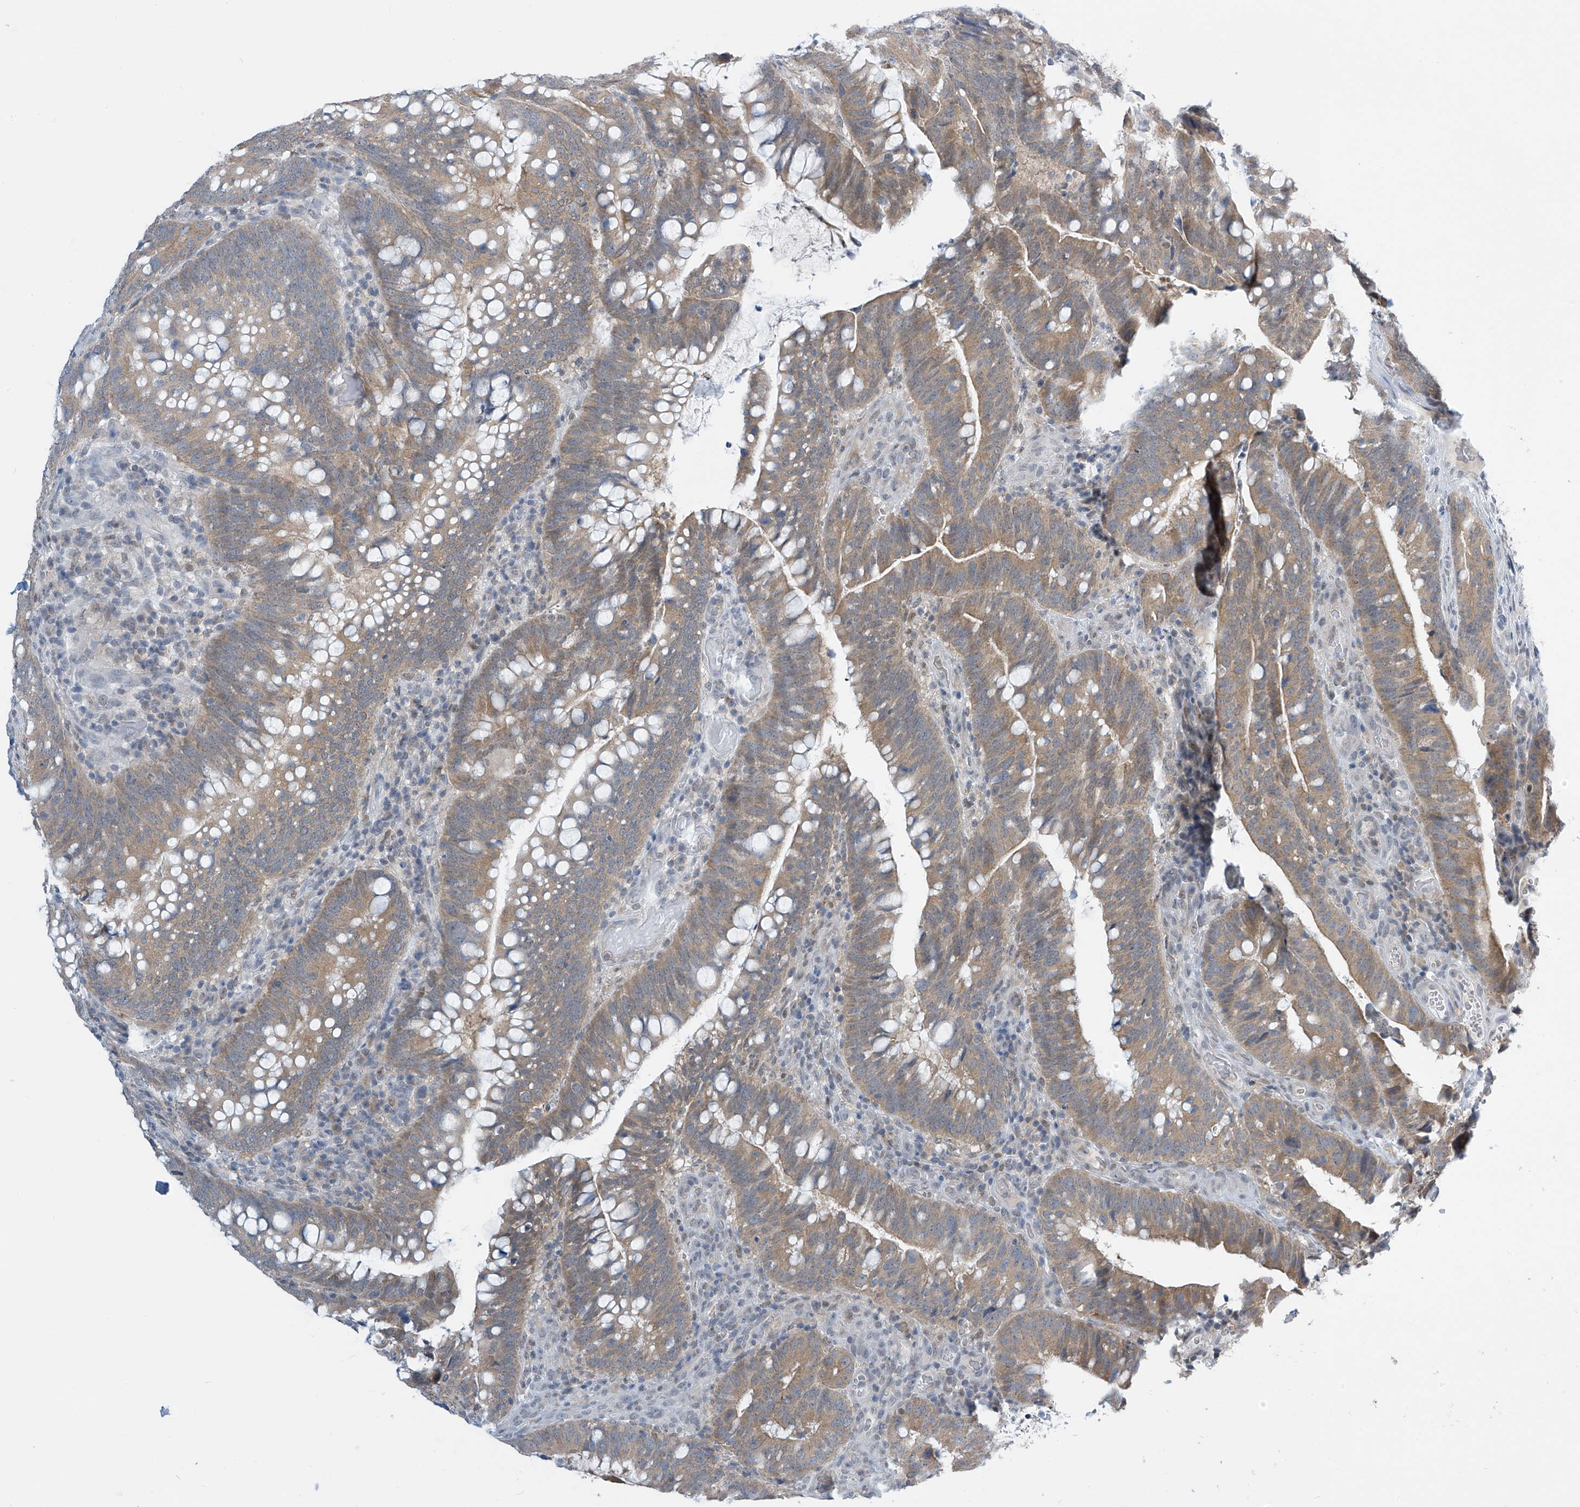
{"staining": {"intensity": "moderate", "quantity": ">75%", "location": "cytoplasmic/membranous"}, "tissue": "colorectal cancer", "cell_type": "Tumor cells", "image_type": "cancer", "snomed": [{"axis": "morphology", "description": "Adenocarcinoma, NOS"}, {"axis": "topography", "description": "Colon"}], "caption": "Colorectal cancer (adenocarcinoma) was stained to show a protein in brown. There is medium levels of moderate cytoplasmic/membranous expression in about >75% of tumor cells.", "gene": "APLF", "patient": {"sex": "female", "age": 66}}